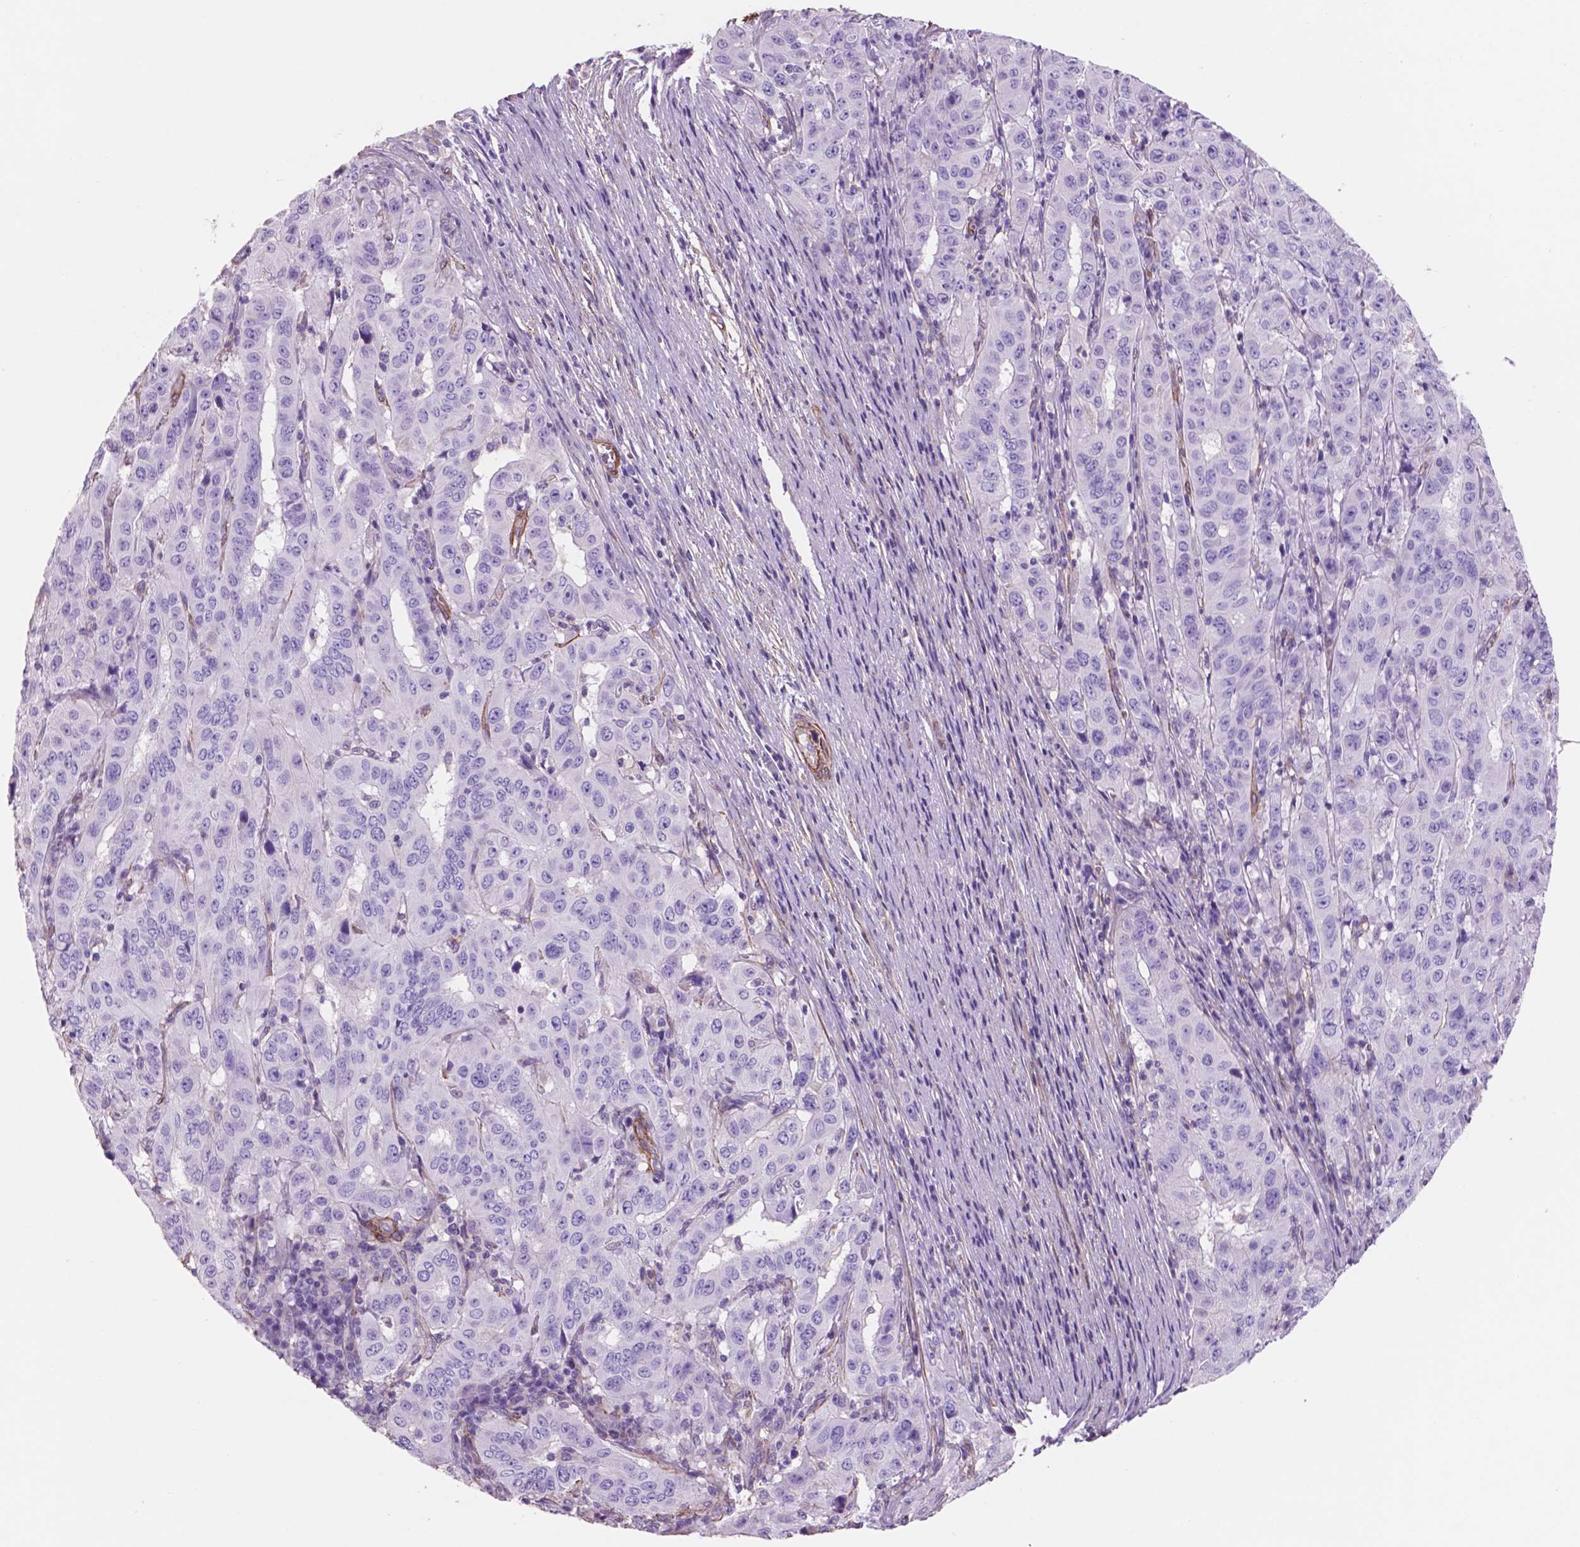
{"staining": {"intensity": "negative", "quantity": "none", "location": "none"}, "tissue": "pancreatic cancer", "cell_type": "Tumor cells", "image_type": "cancer", "snomed": [{"axis": "morphology", "description": "Adenocarcinoma, NOS"}, {"axis": "topography", "description": "Pancreas"}], "caption": "This is a image of immunohistochemistry (IHC) staining of pancreatic cancer, which shows no expression in tumor cells. (Brightfield microscopy of DAB (3,3'-diaminobenzidine) IHC at high magnification).", "gene": "TOR2A", "patient": {"sex": "male", "age": 63}}